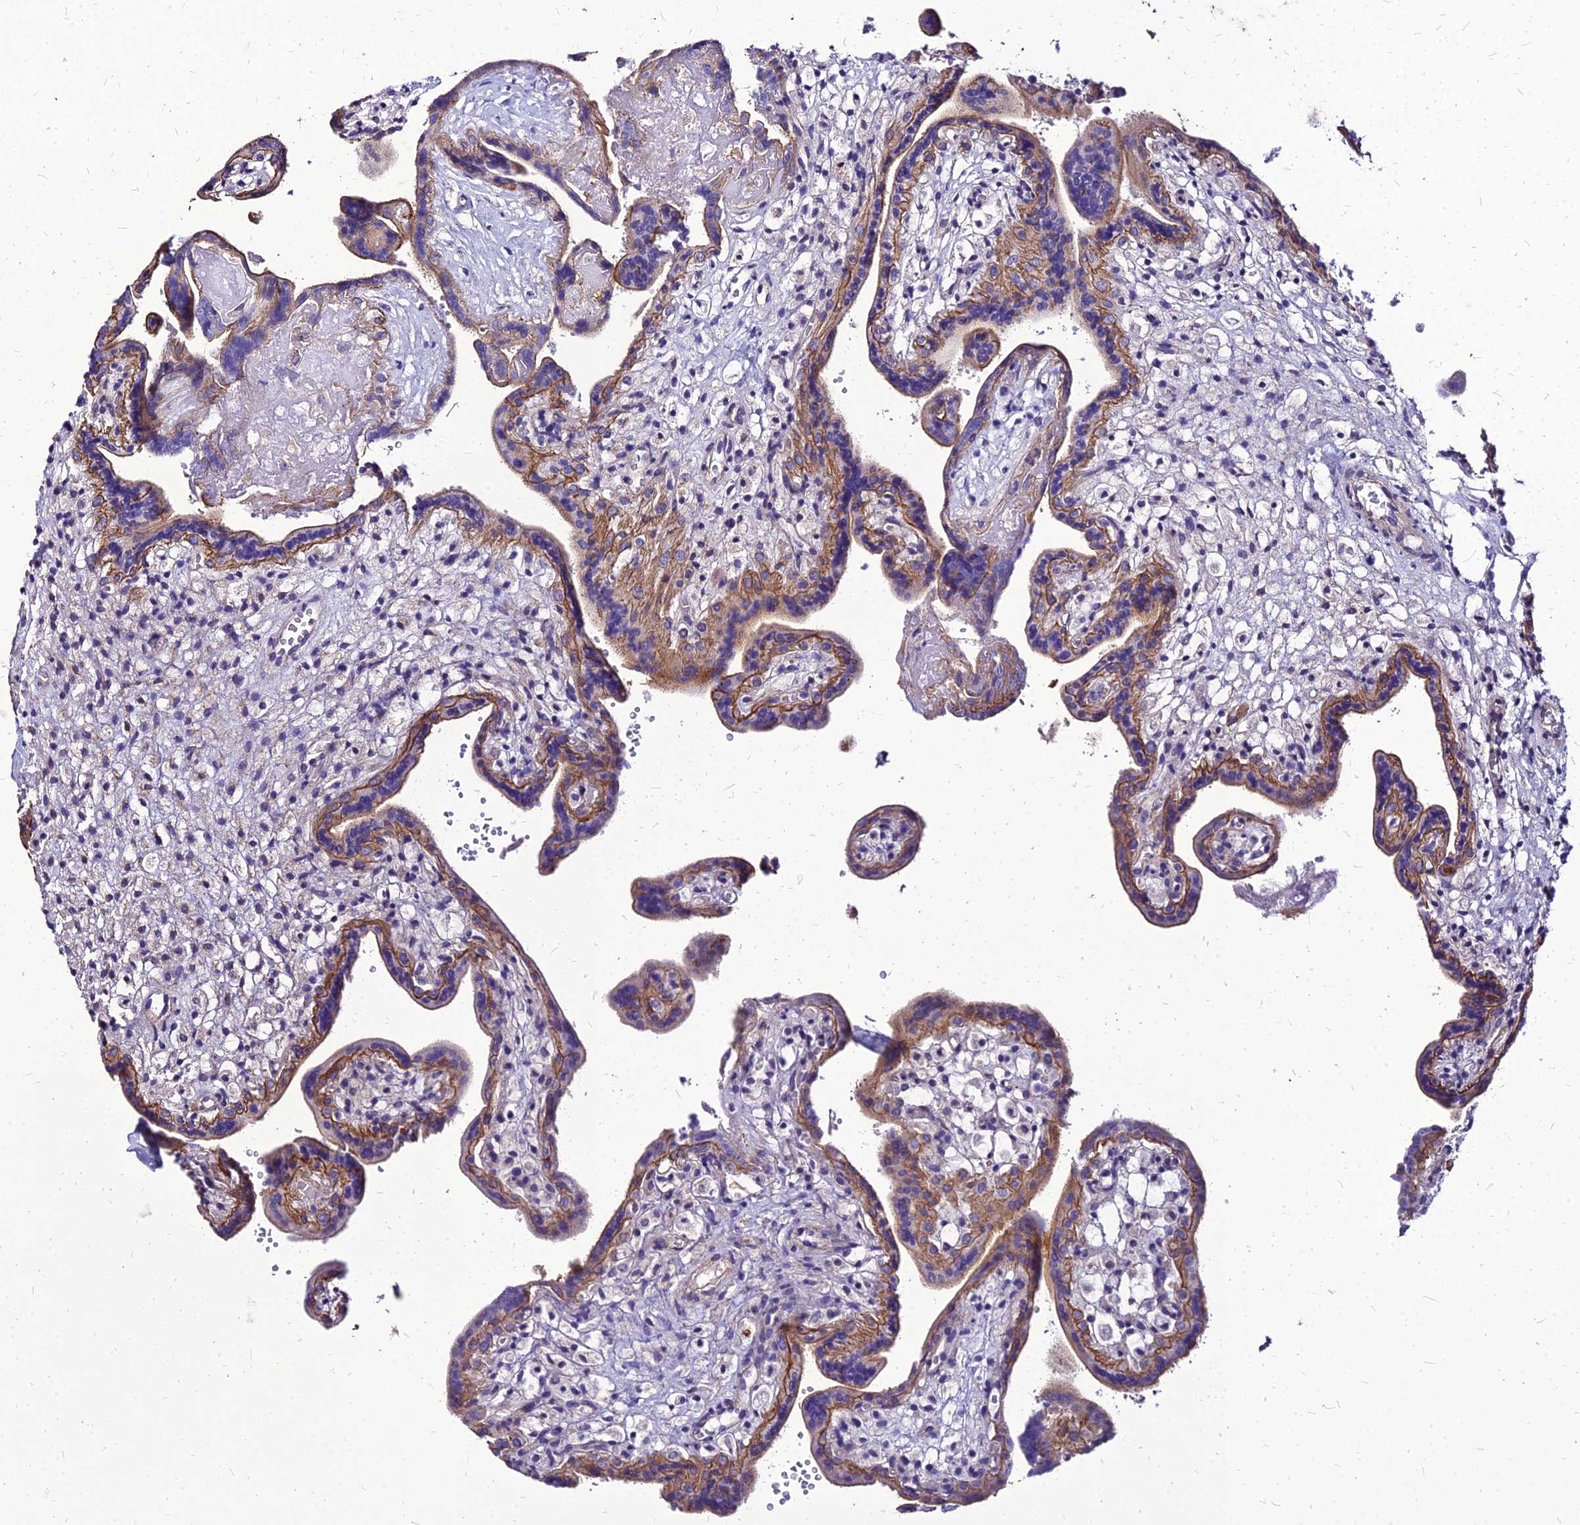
{"staining": {"intensity": "moderate", "quantity": ">75%", "location": "cytoplasmic/membranous"}, "tissue": "placenta", "cell_type": "Trophoblastic cells", "image_type": "normal", "snomed": [{"axis": "morphology", "description": "Normal tissue, NOS"}, {"axis": "topography", "description": "Placenta"}], "caption": "Normal placenta reveals moderate cytoplasmic/membranous positivity in about >75% of trophoblastic cells, visualized by immunohistochemistry. (DAB (3,3'-diaminobenzidine) = brown stain, brightfield microscopy at high magnification).", "gene": "YEATS2", "patient": {"sex": "female", "age": 37}}